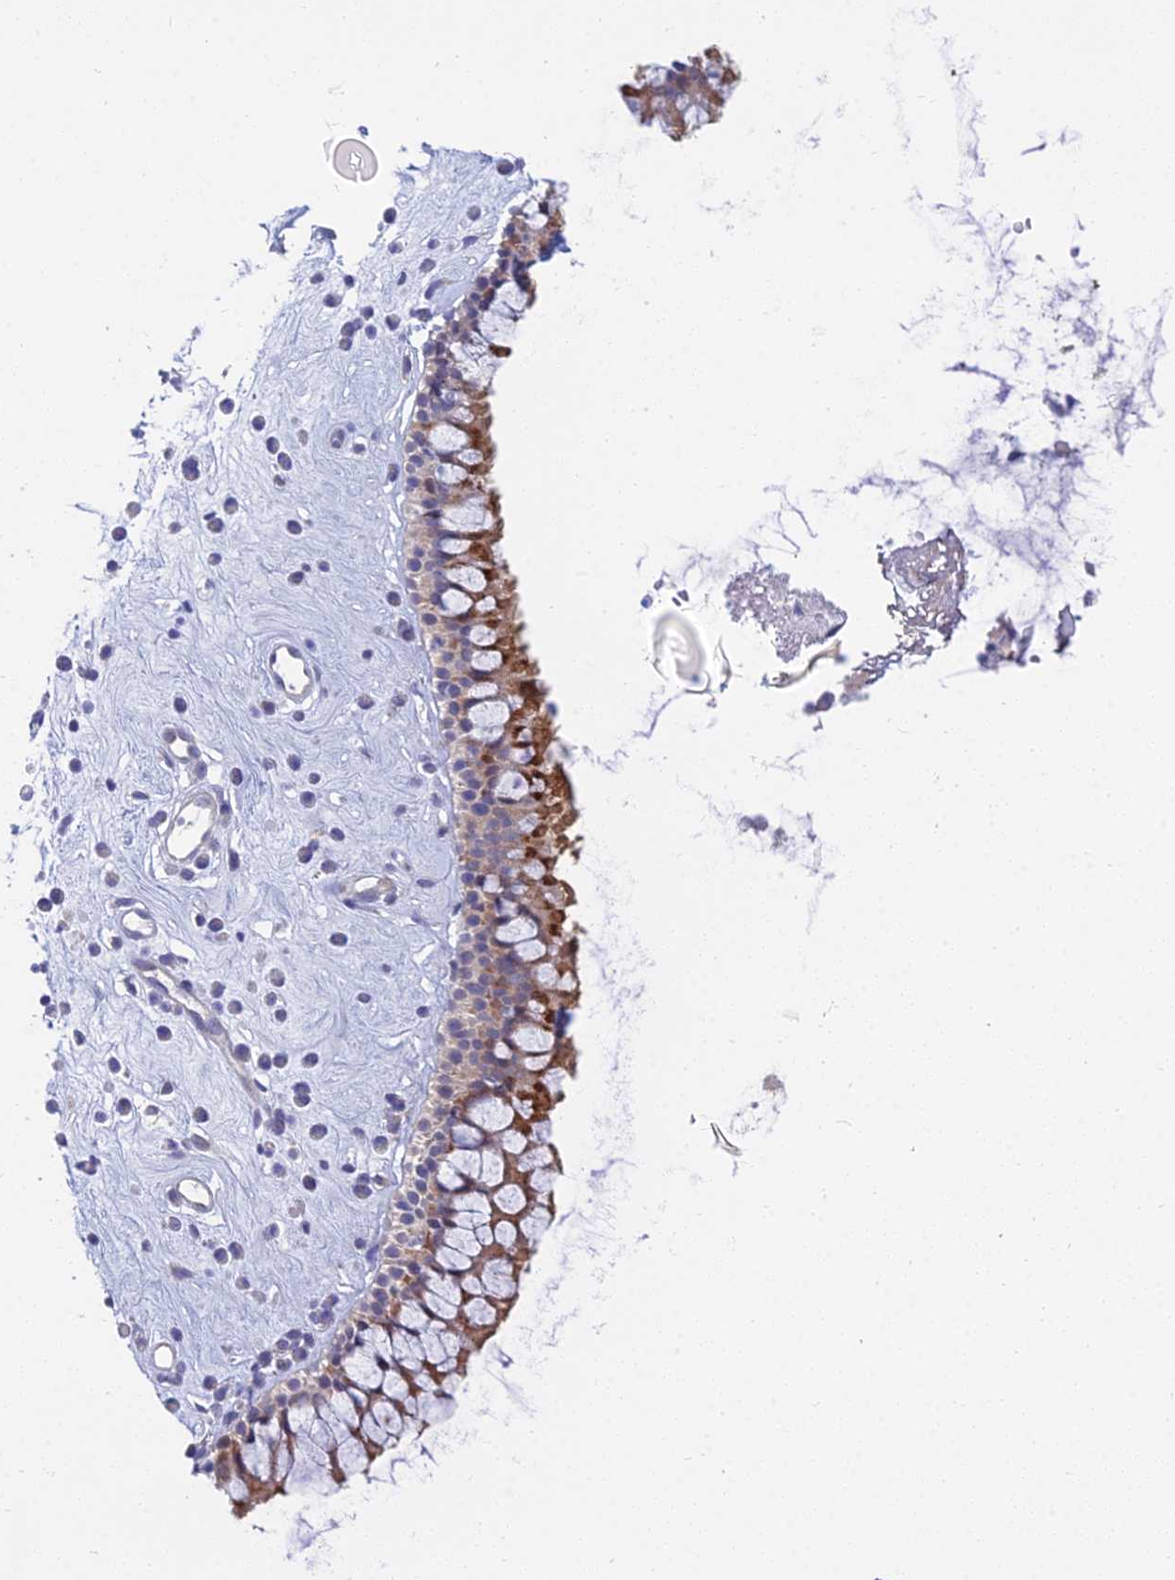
{"staining": {"intensity": "moderate", "quantity": "25%-75%", "location": "cytoplasmic/membranous"}, "tissue": "nasopharynx", "cell_type": "Respiratory epithelial cells", "image_type": "normal", "snomed": [{"axis": "morphology", "description": "Normal tissue, NOS"}, {"axis": "morphology", "description": "Inflammation, NOS"}, {"axis": "topography", "description": "Nasopharynx"}], "caption": "Immunohistochemical staining of normal human nasopharynx exhibits 25%-75% levels of moderate cytoplasmic/membranous protein expression in about 25%-75% of respiratory epithelial cells. The staining is performed using DAB brown chromogen to label protein expression. The nuclei are counter-stained blue using hematoxylin.", "gene": "METTL26", "patient": {"sex": "male", "age": 29}}